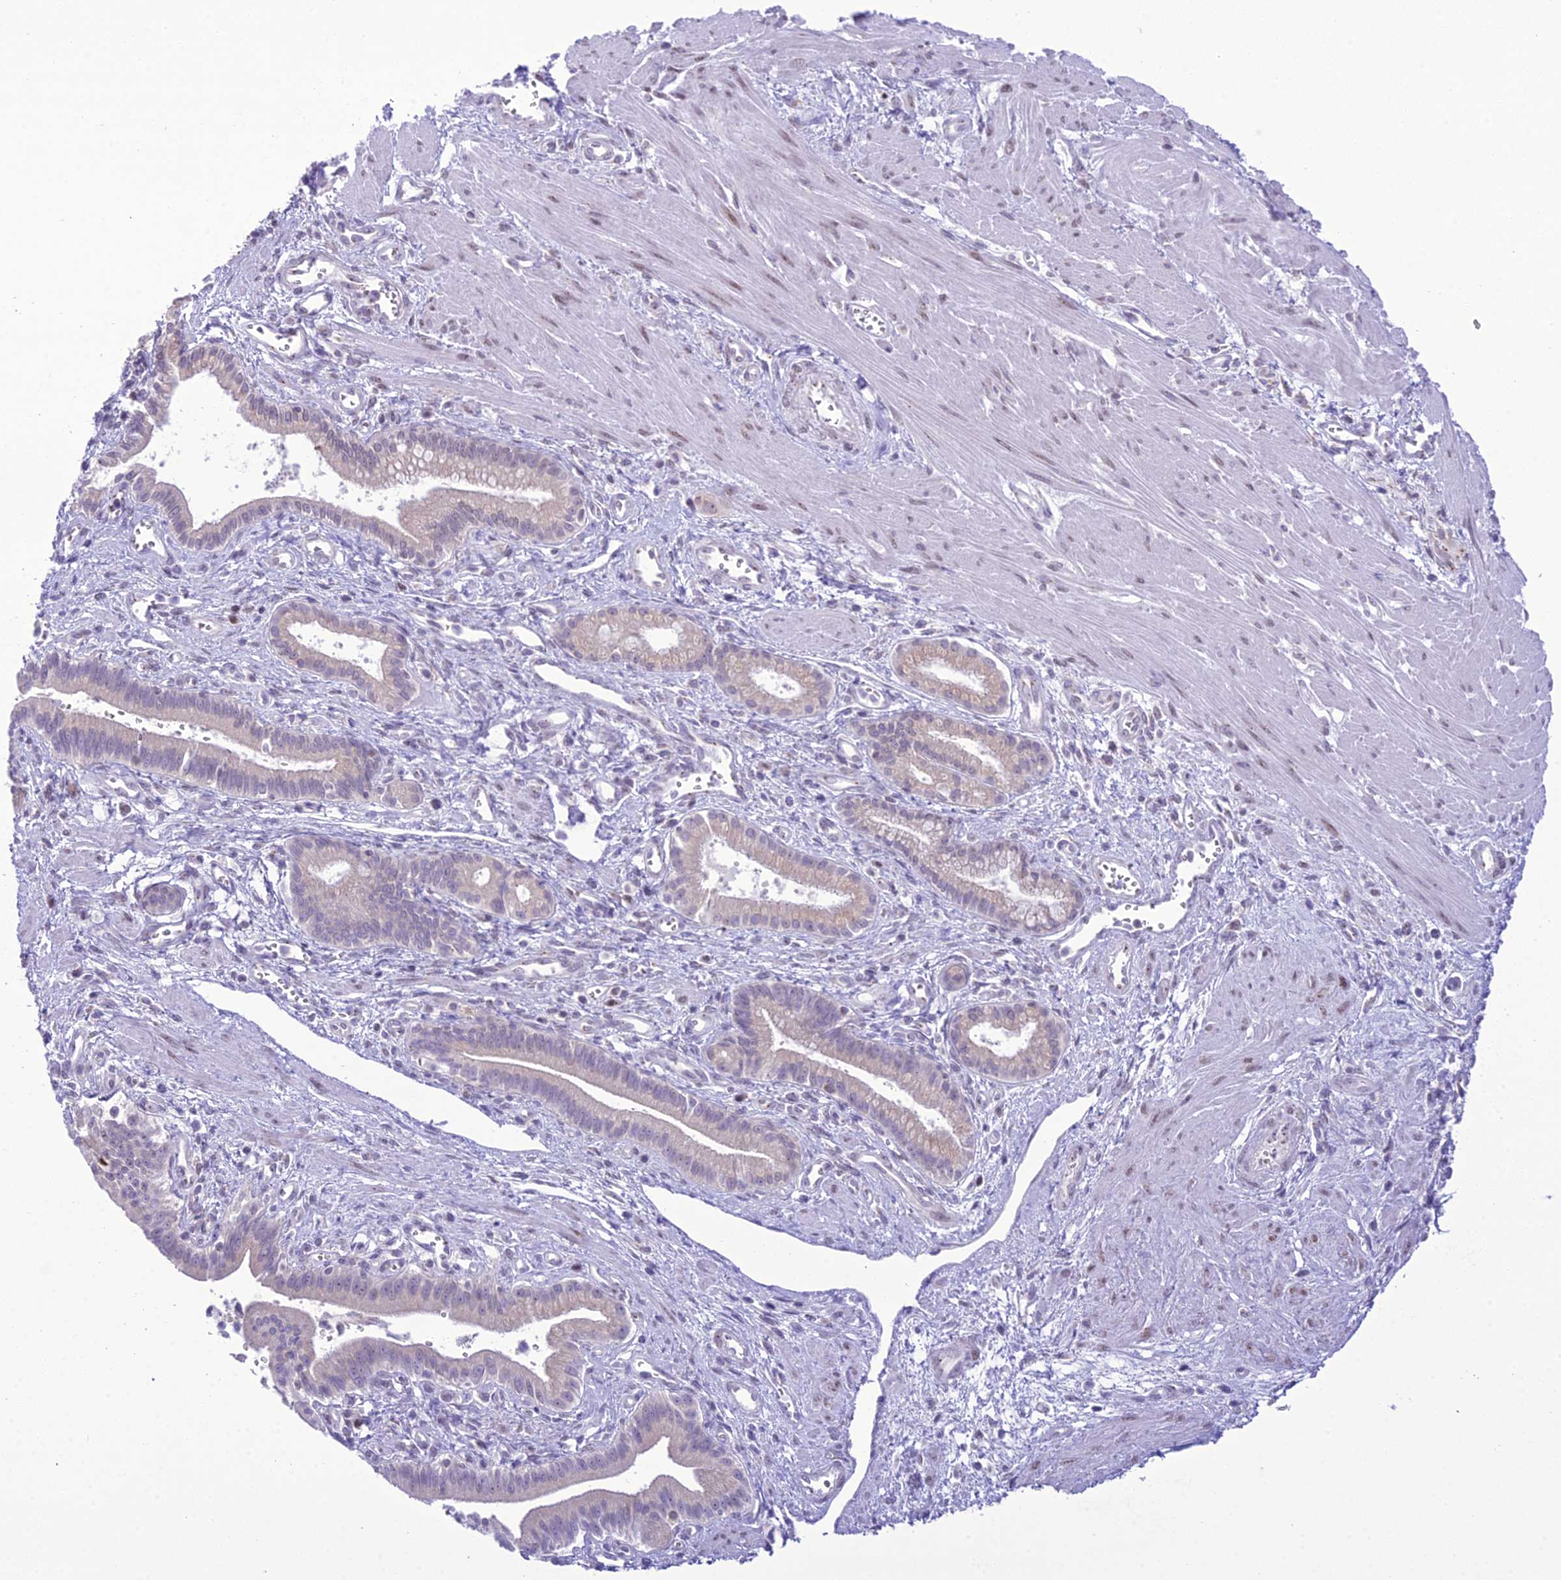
{"staining": {"intensity": "negative", "quantity": "none", "location": "none"}, "tissue": "pancreatic cancer", "cell_type": "Tumor cells", "image_type": "cancer", "snomed": [{"axis": "morphology", "description": "Adenocarcinoma, NOS"}, {"axis": "topography", "description": "Pancreas"}], "caption": "This is an immunohistochemistry (IHC) image of pancreatic cancer. There is no staining in tumor cells.", "gene": "B9D2", "patient": {"sex": "male", "age": 78}}